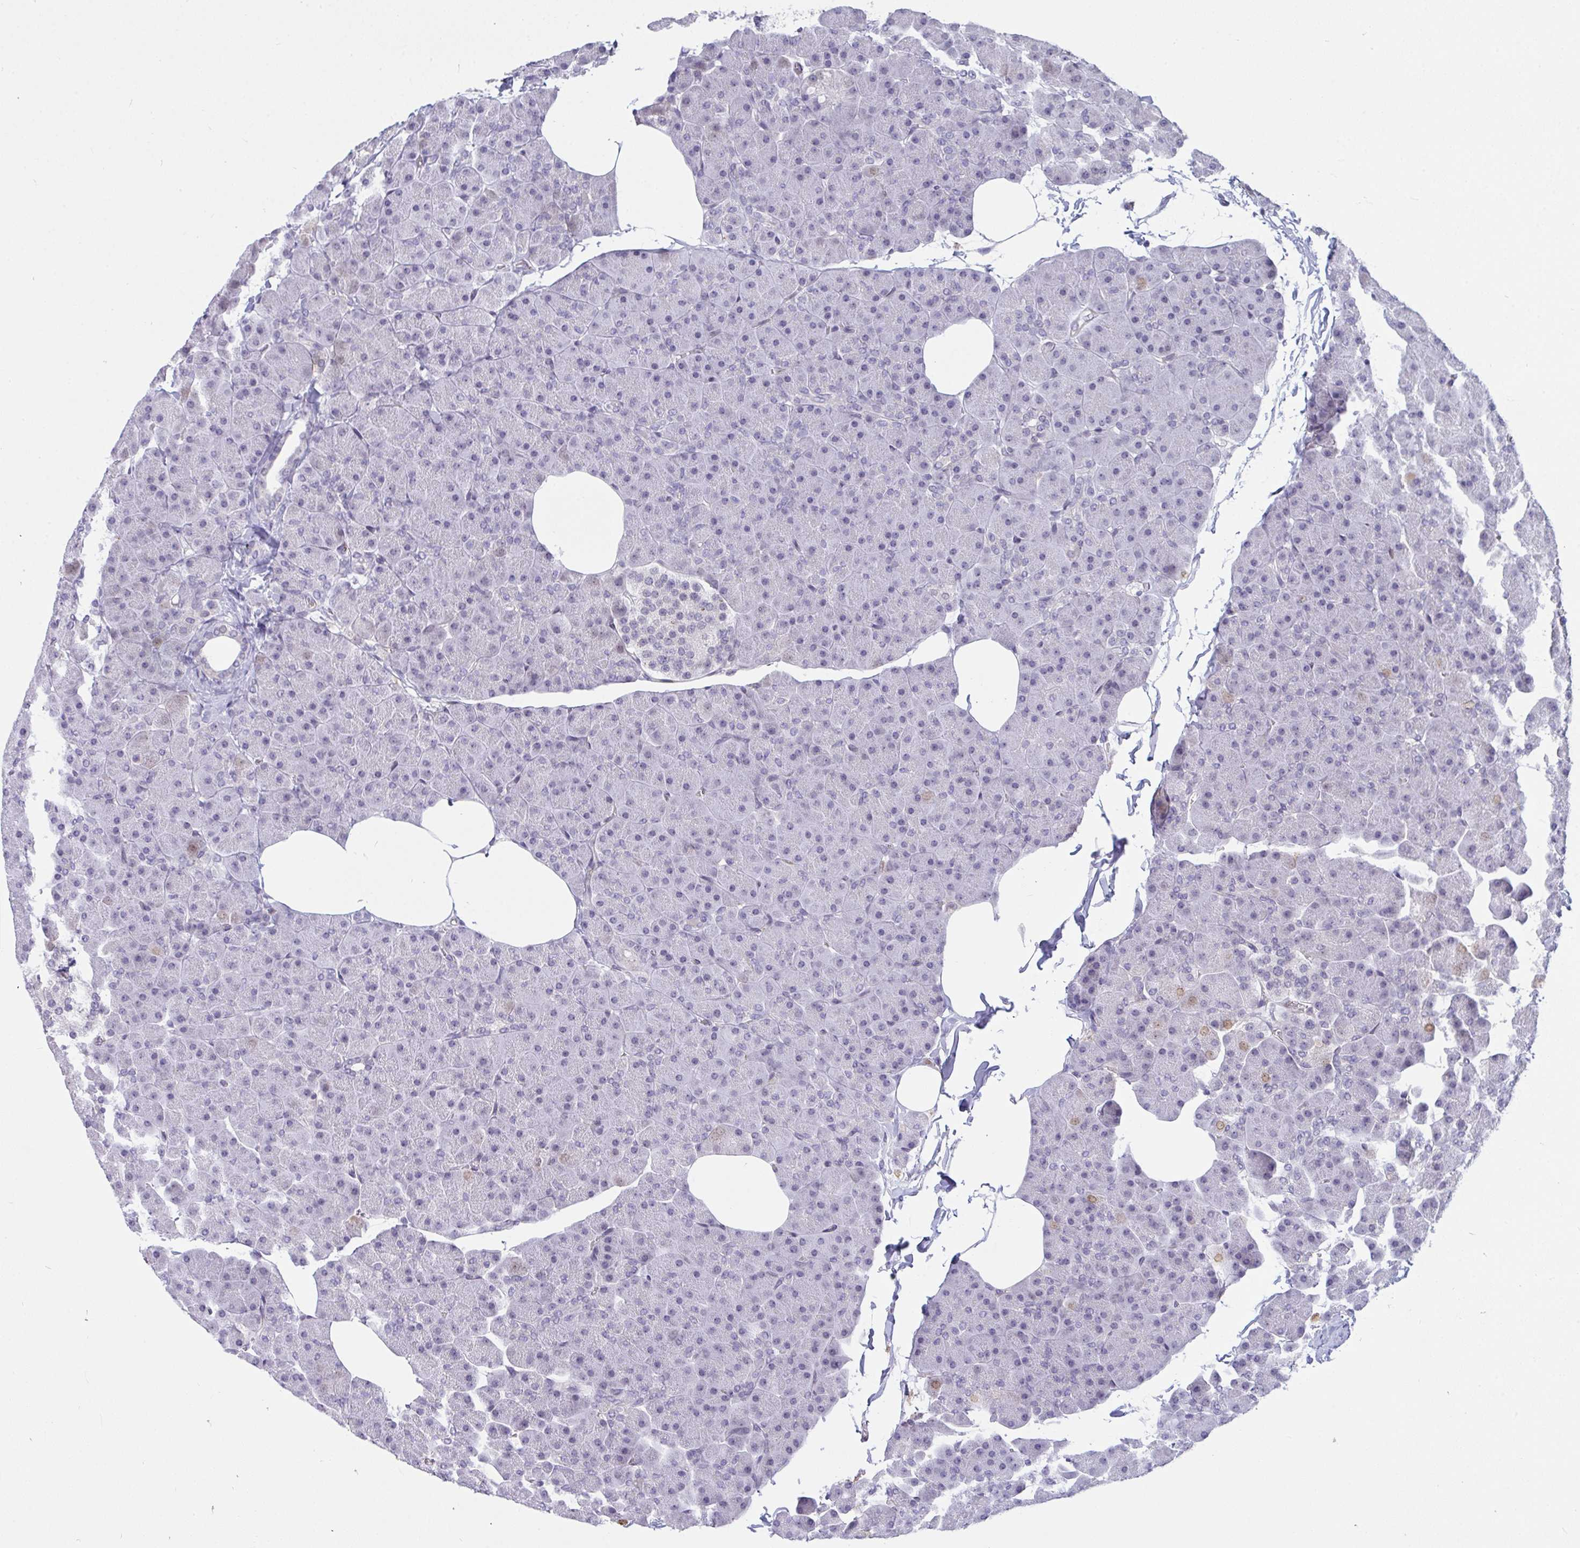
{"staining": {"intensity": "negative", "quantity": "none", "location": "none"}, "tissue": "pancreas", "cell_type": "Exocrine glandular cells", "image_type": "normal", "snomed": [{"axis": "morphology", "description": "Normal tissue, NOS"}, {"axis": "topography", "description": "Pancreas"}], "caption": "High power microscopy micrograph of an IHC image of normal pancreas, revealing no significant expression in exocrine glandular cells. The staining was performed using DAB to visualize the protein expression in brown, while the nuclei were stained in blue with hematoxylin (Magnification: 20x).", "gene": "SEMA6B", "patient": {"sex": "male", "age": 35}}